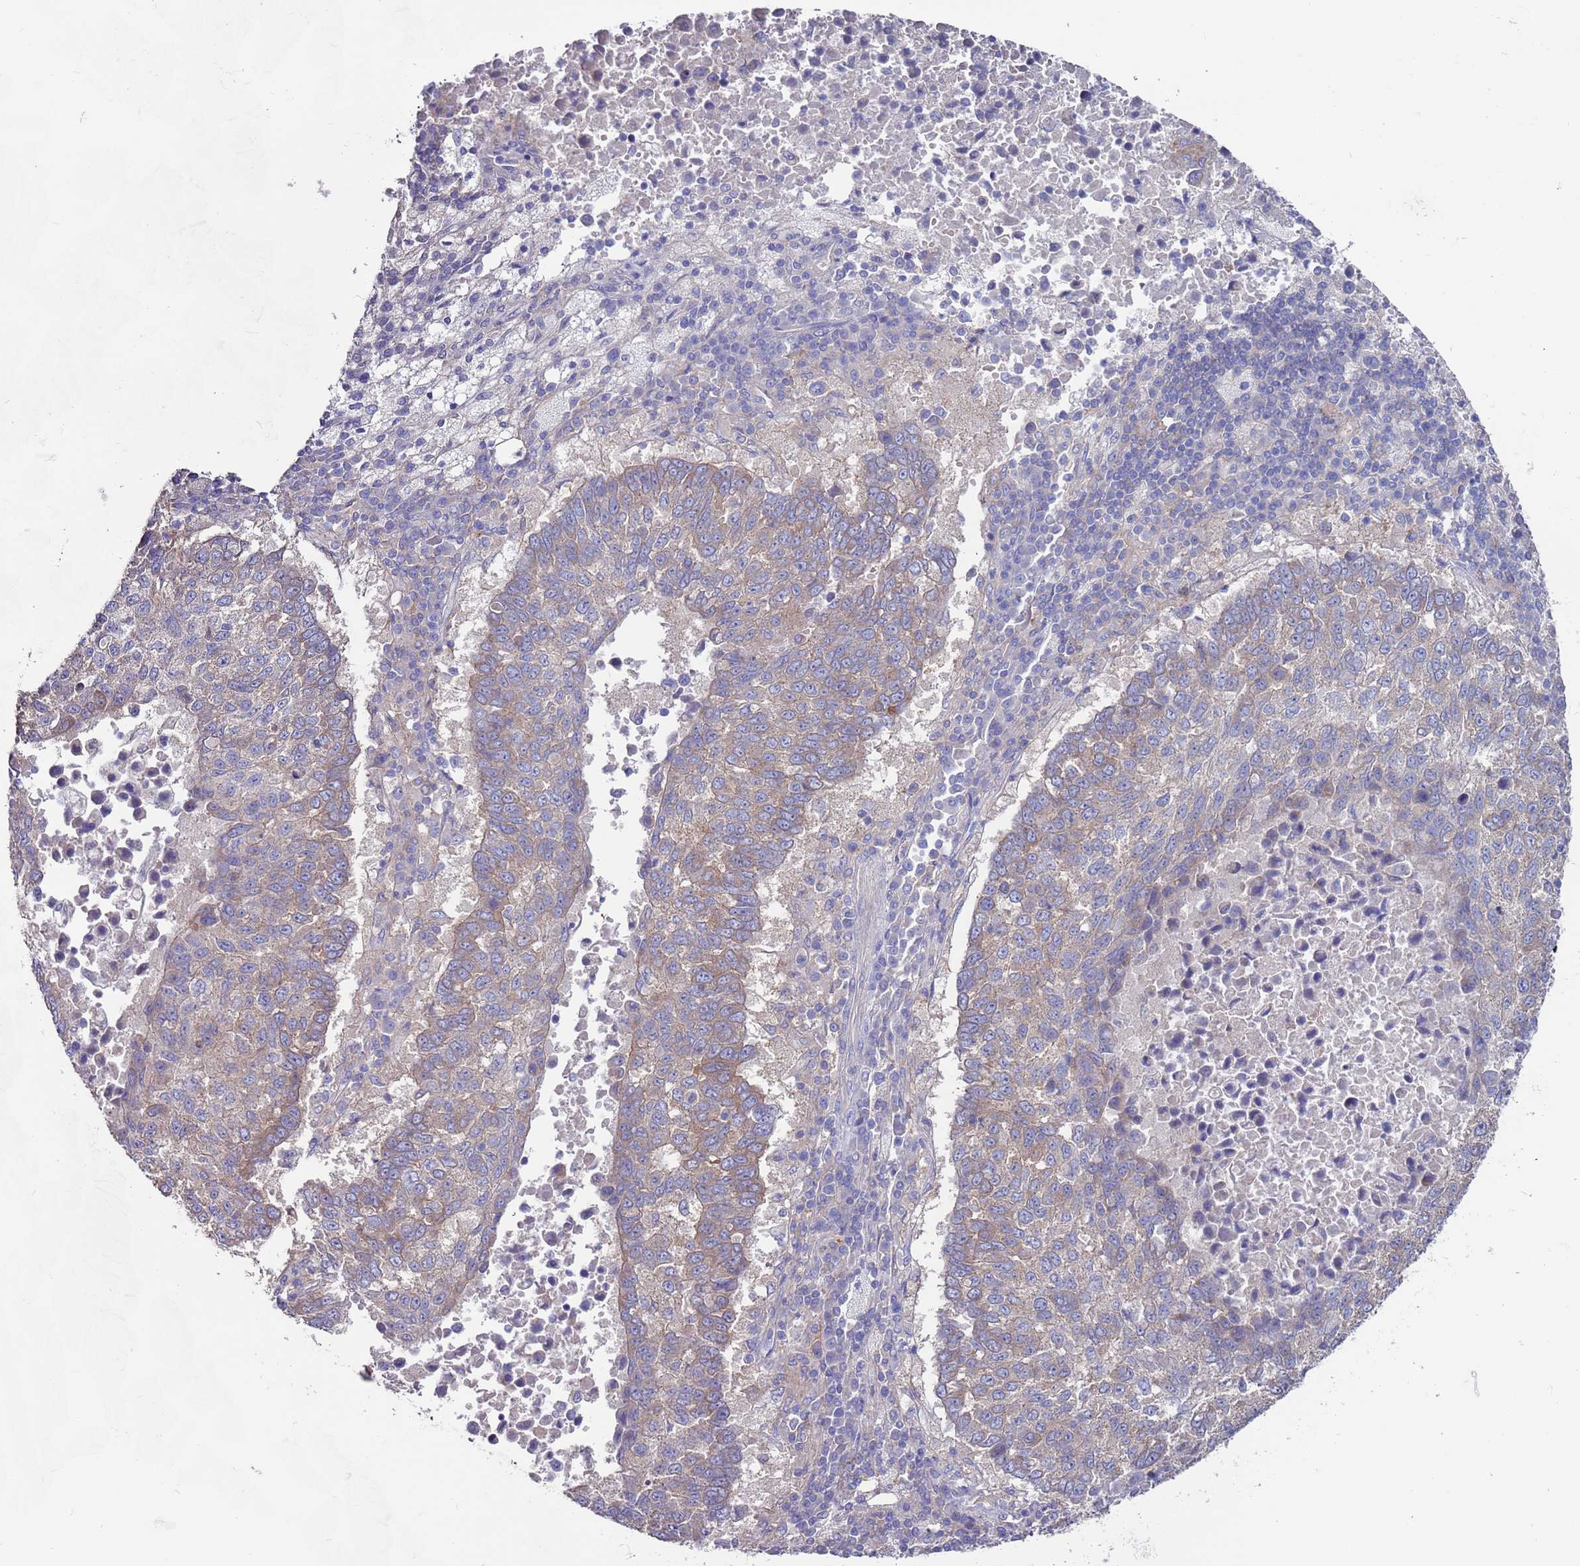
{"staining": {"intensity": "weak", "quantity": "25%-75%", "location": "cytoplasmic/membranous"}, "tissue": "lung cancer", "cell_type": "Tumor cells", "image_type": "cancer", "snomed": [{"axis": "morphology", "description": "Squamous cell carcinoma, NOS"}, {"axis": "topography", "description": "Lung"}], "caption": "Immunohistochemical staining of human squamous cell carcinoma (lung) demonstrates low levels of weak cytoplasmic/membranous protein staining in about 25%-75% of tumor cells. Using DAB (brown) and hematoxylin (blue) stains, captured at high magnification using brightfield microscopy.", "gene": "KRTCAP3", "patient": {"sex": "male", "age": 73}}